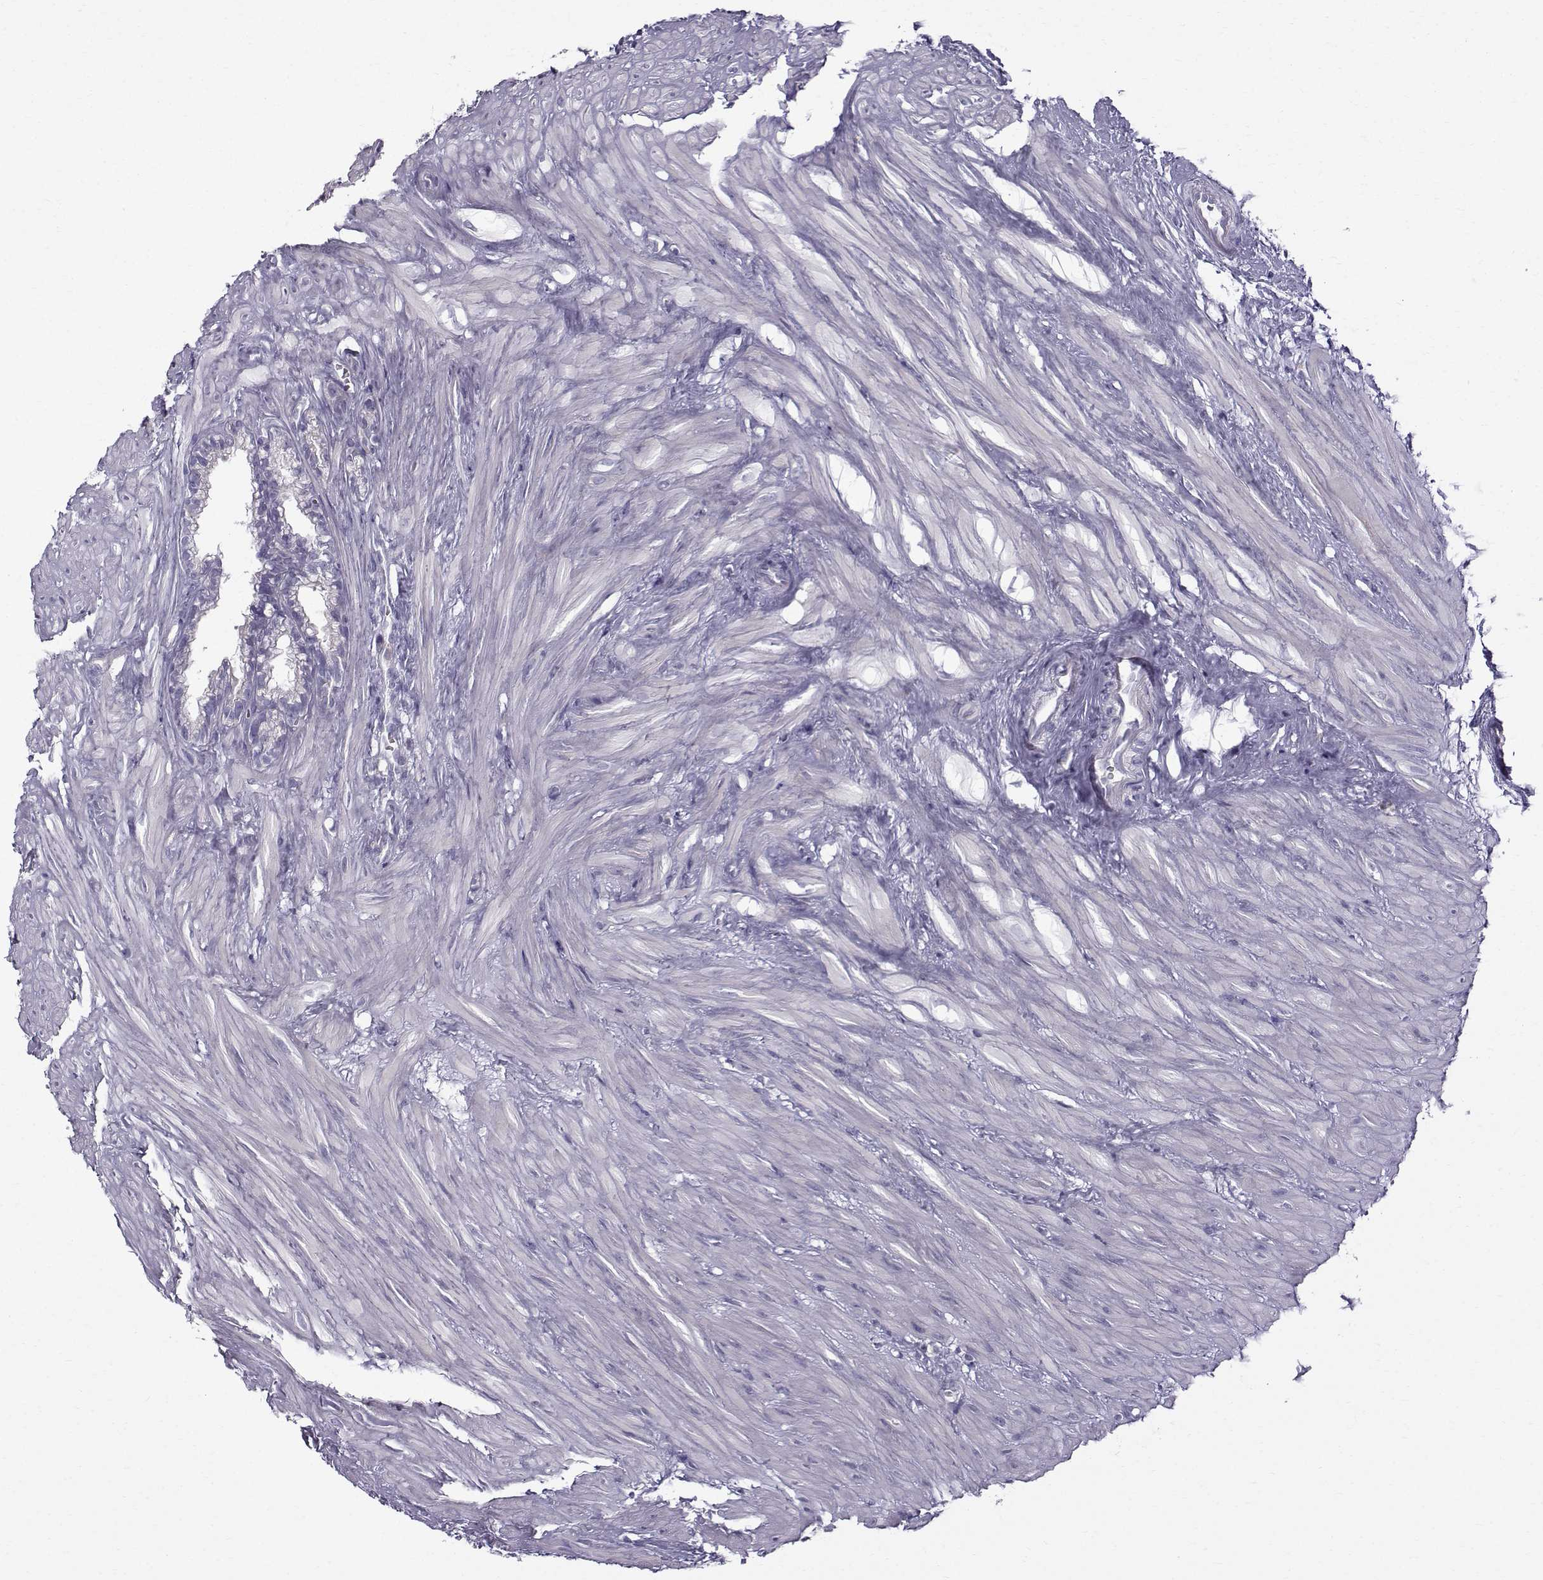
{"staining": {"intensity": "negative", "quantity": "none", "location": "none"}, "tissue": "seminal vesicle", "cell_type": "Glandular cells", "image_type": "normal", "snomed": [{"axis": "morphology", "description": "Normal tissue, NOS"}, {"axis": "morphology", "description": "Urothelial carcinoma, NOS"}, {"axis": "topography", "description": "Urinary bladder"}, {"axis": "topography", "description": "Seminal veicle"}], "caption": "This is a image of IHC staining of normal seminal vesicle, which shows no expression in glandular cells.", "gene": "ROPN1B", "patient": {"sex": "male", "age": 76}}